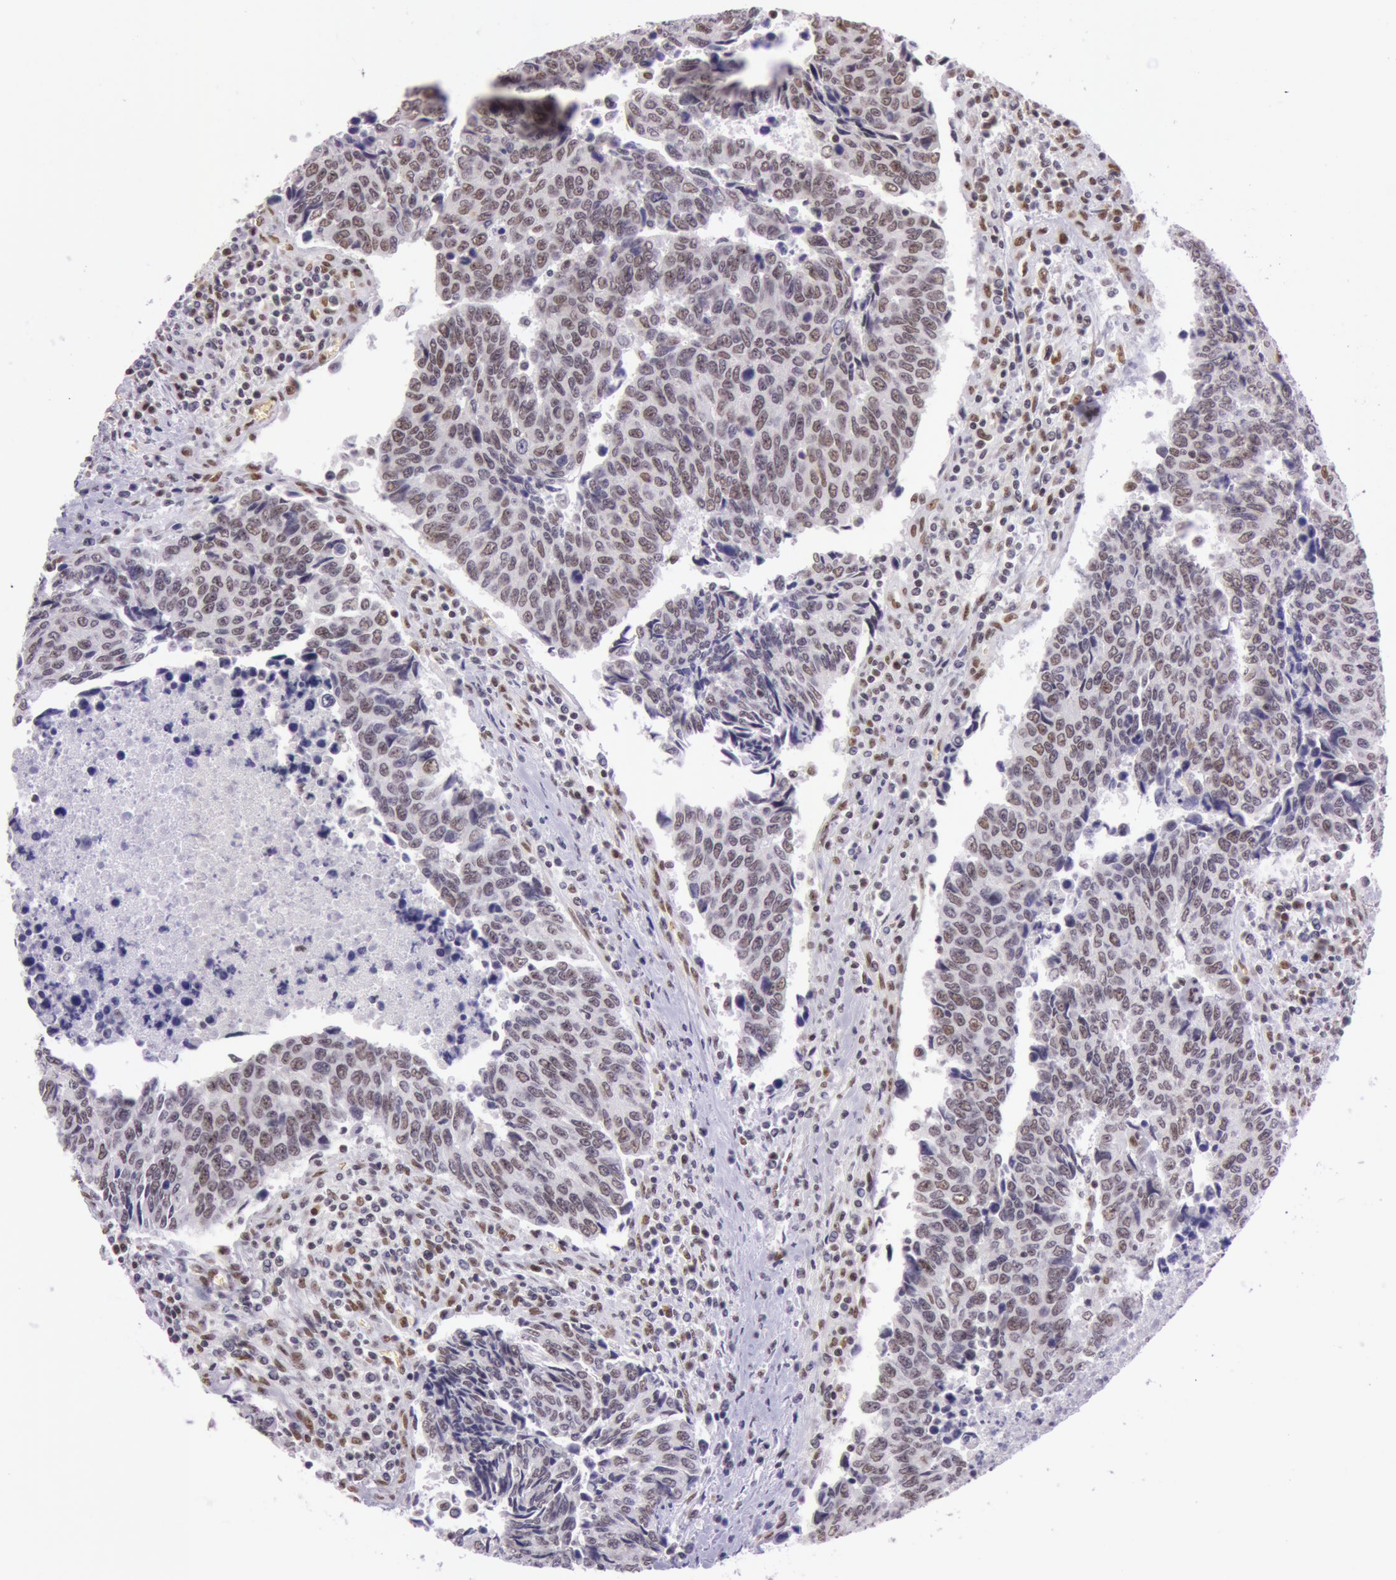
{"staining": {"intensity": "weak", "quantity": "25%-75%", "location": "nuclear"}, "tissue": "urothelial cancer", "cell_type": "Tumor cells", "image_type": "cancer", "snomed": [{"axis": "morphology", "description": "Urothelial carcinoma, High grade"}, {"axis": "topography", "description": "Urinary bladder"}], "caption": "DAB immunohistochemical staining of human urothelial cancer exhibits weak nuclear protein expression in about 25%-75% of tumor cells.", "gene": "NBN", "patient": {"sex": "male", "age": 86}}